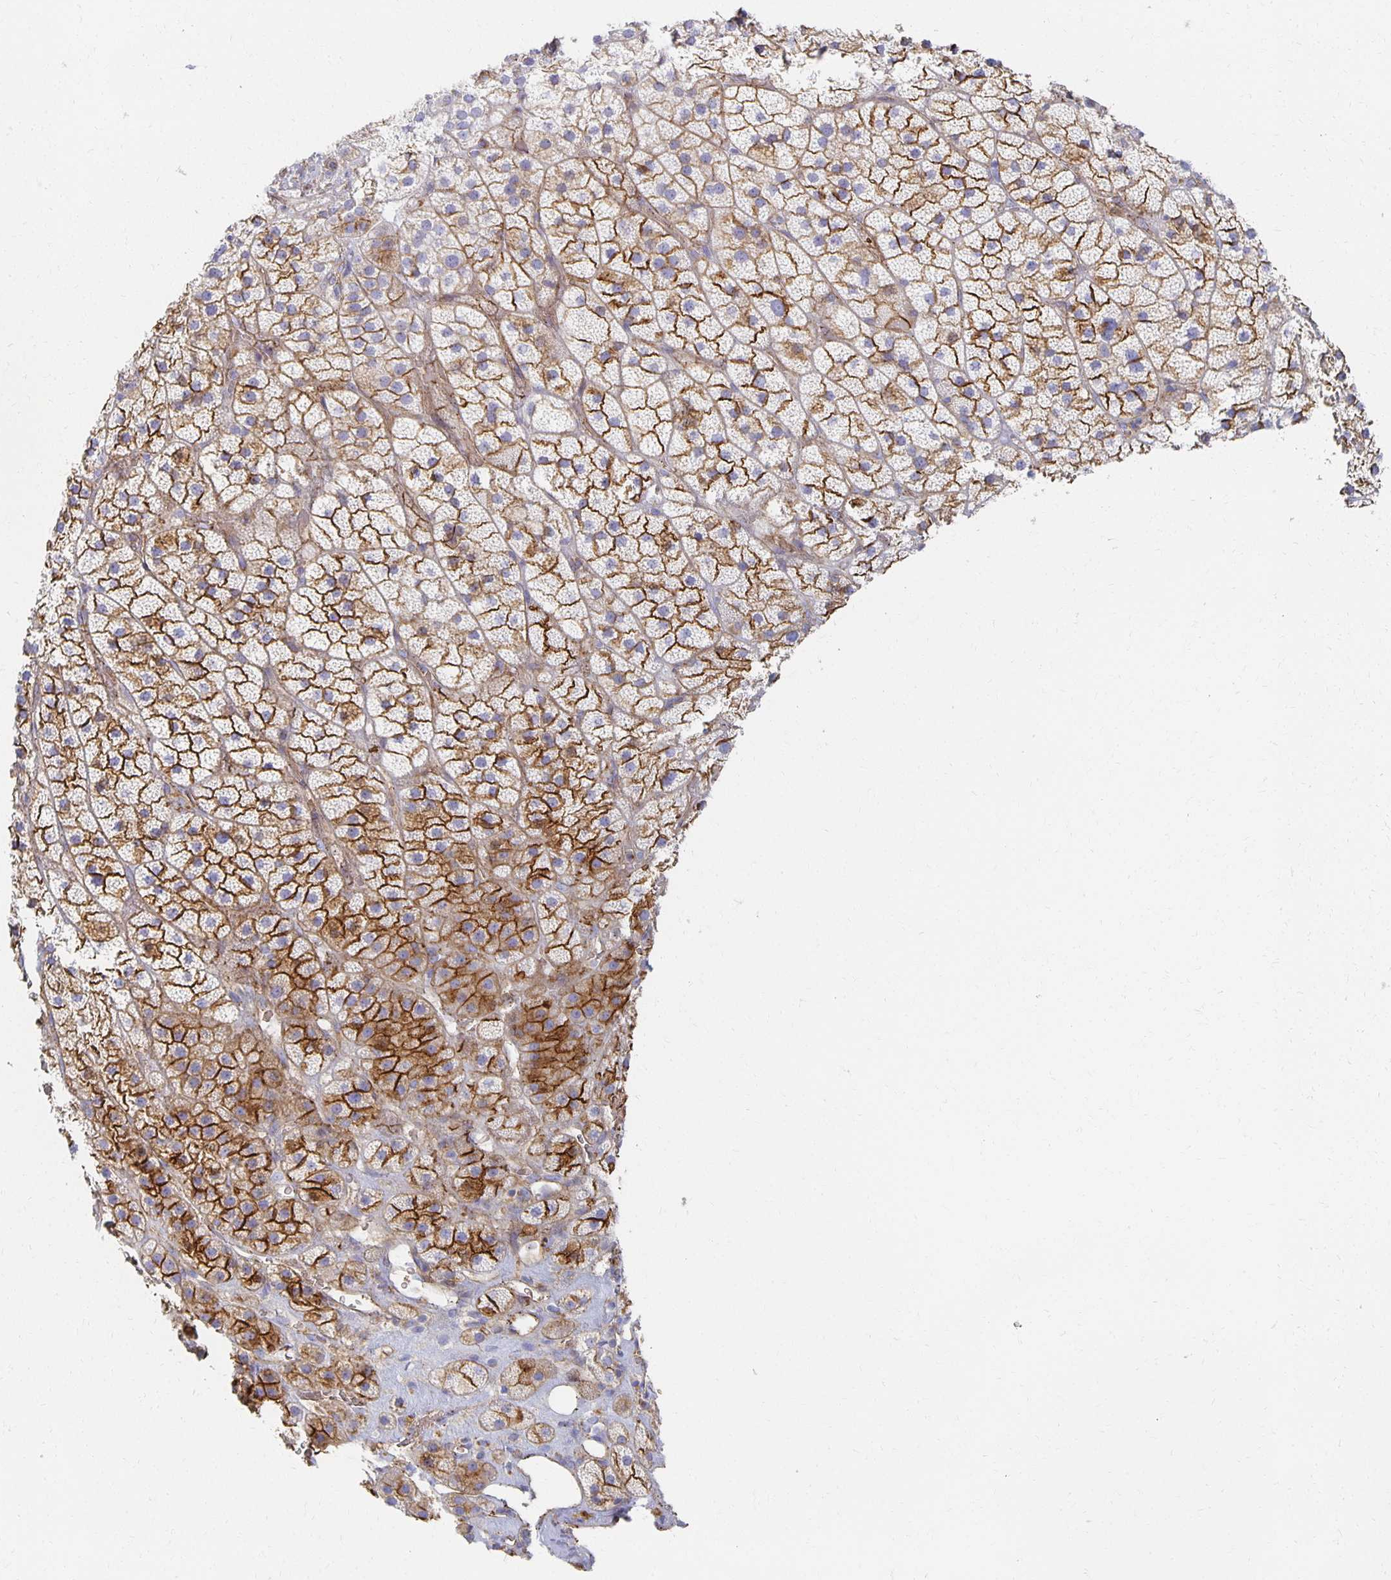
{"staining": {"intensity": "strong", "quantity": "25%-75%", "location": "cytoplasmic/membranous"}, "tissue": "adrenal gland", "cell_type": "Glandular cells", "image_type": "normal", "snomed": [{"axis": "morphology", "description": "Normal tissue, NOS"}, {"axis": "topography", "description": "Adrenal gland"}], "caption": "High-magnification brightfield microscopy of unremarkable adrenal gland stained with DAB (3,3'-diaminobenzidine) (brown) and counterstained with hematoxylin (blue). glandular cells exhibit strong cytoplasmic/membranous staining is present in approximately25%-75% of cells. The staining was performed using DAB (3,3'-diaminobenzidine) to visualize the protein expression in brown, while the nuclei were stained in blue with hematoxylin (Magnification: 20x).", "gene": "TAAR1", "patient": {"sex": "male", "age": 57}}